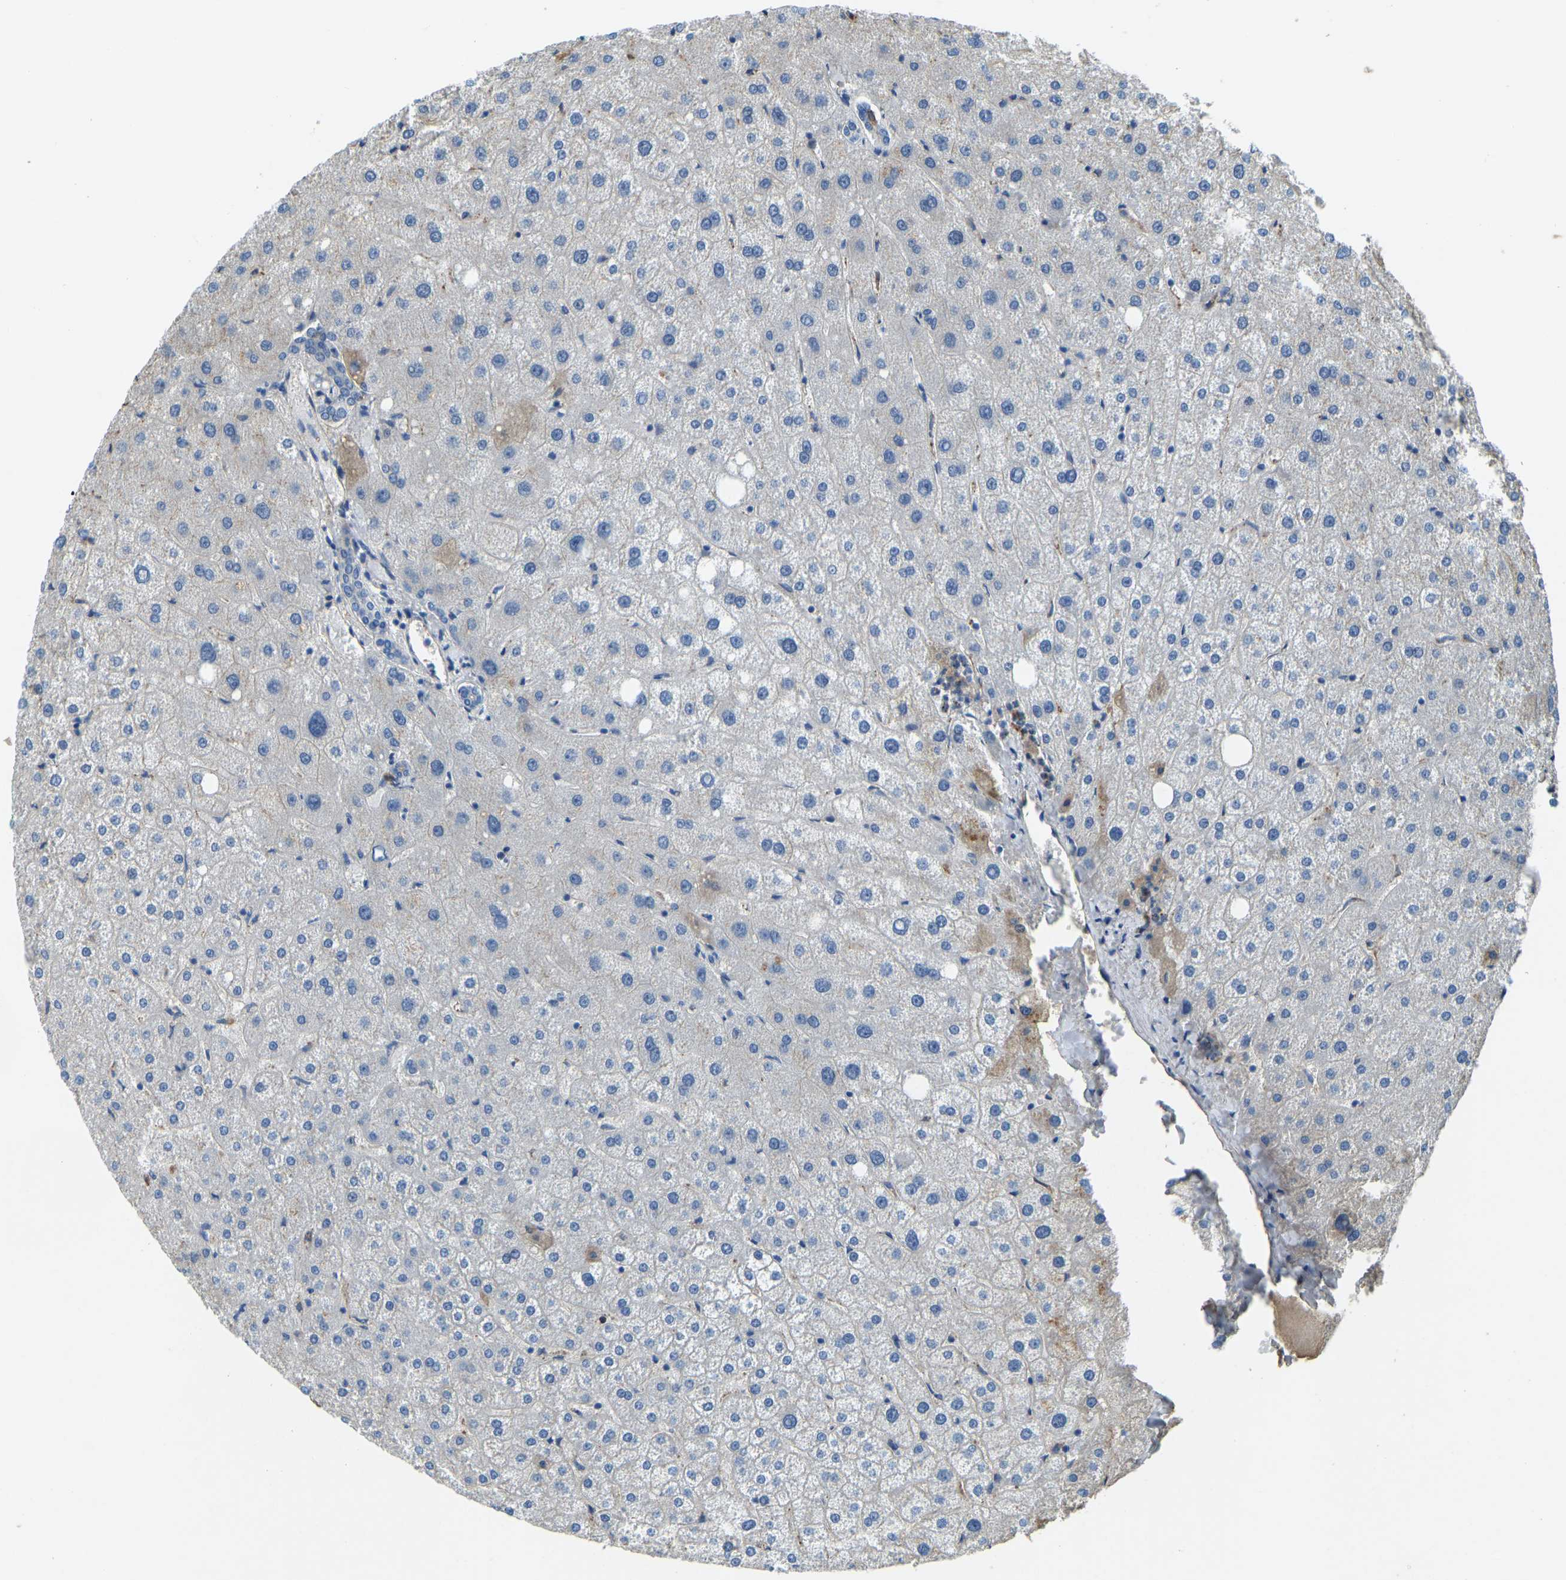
{"staining": {"intensity": "negative", "quantity": "none", "location": "none"}, "tissue": "liver", "cell_type": "Cholangiocytes", "image_type": "normal", "snomed": [{"axis": "morphology", "description": "Normal tissue, NOS"}, {"axis": "topography", "description": "Liver"}], "caption": "This is an immunohistochemistry (IHC) photomicrograph of normal liver. There is no expression in cholangiocytes.", "gene": "THBS4", "patient": {"sex": "male", "age": 73}}